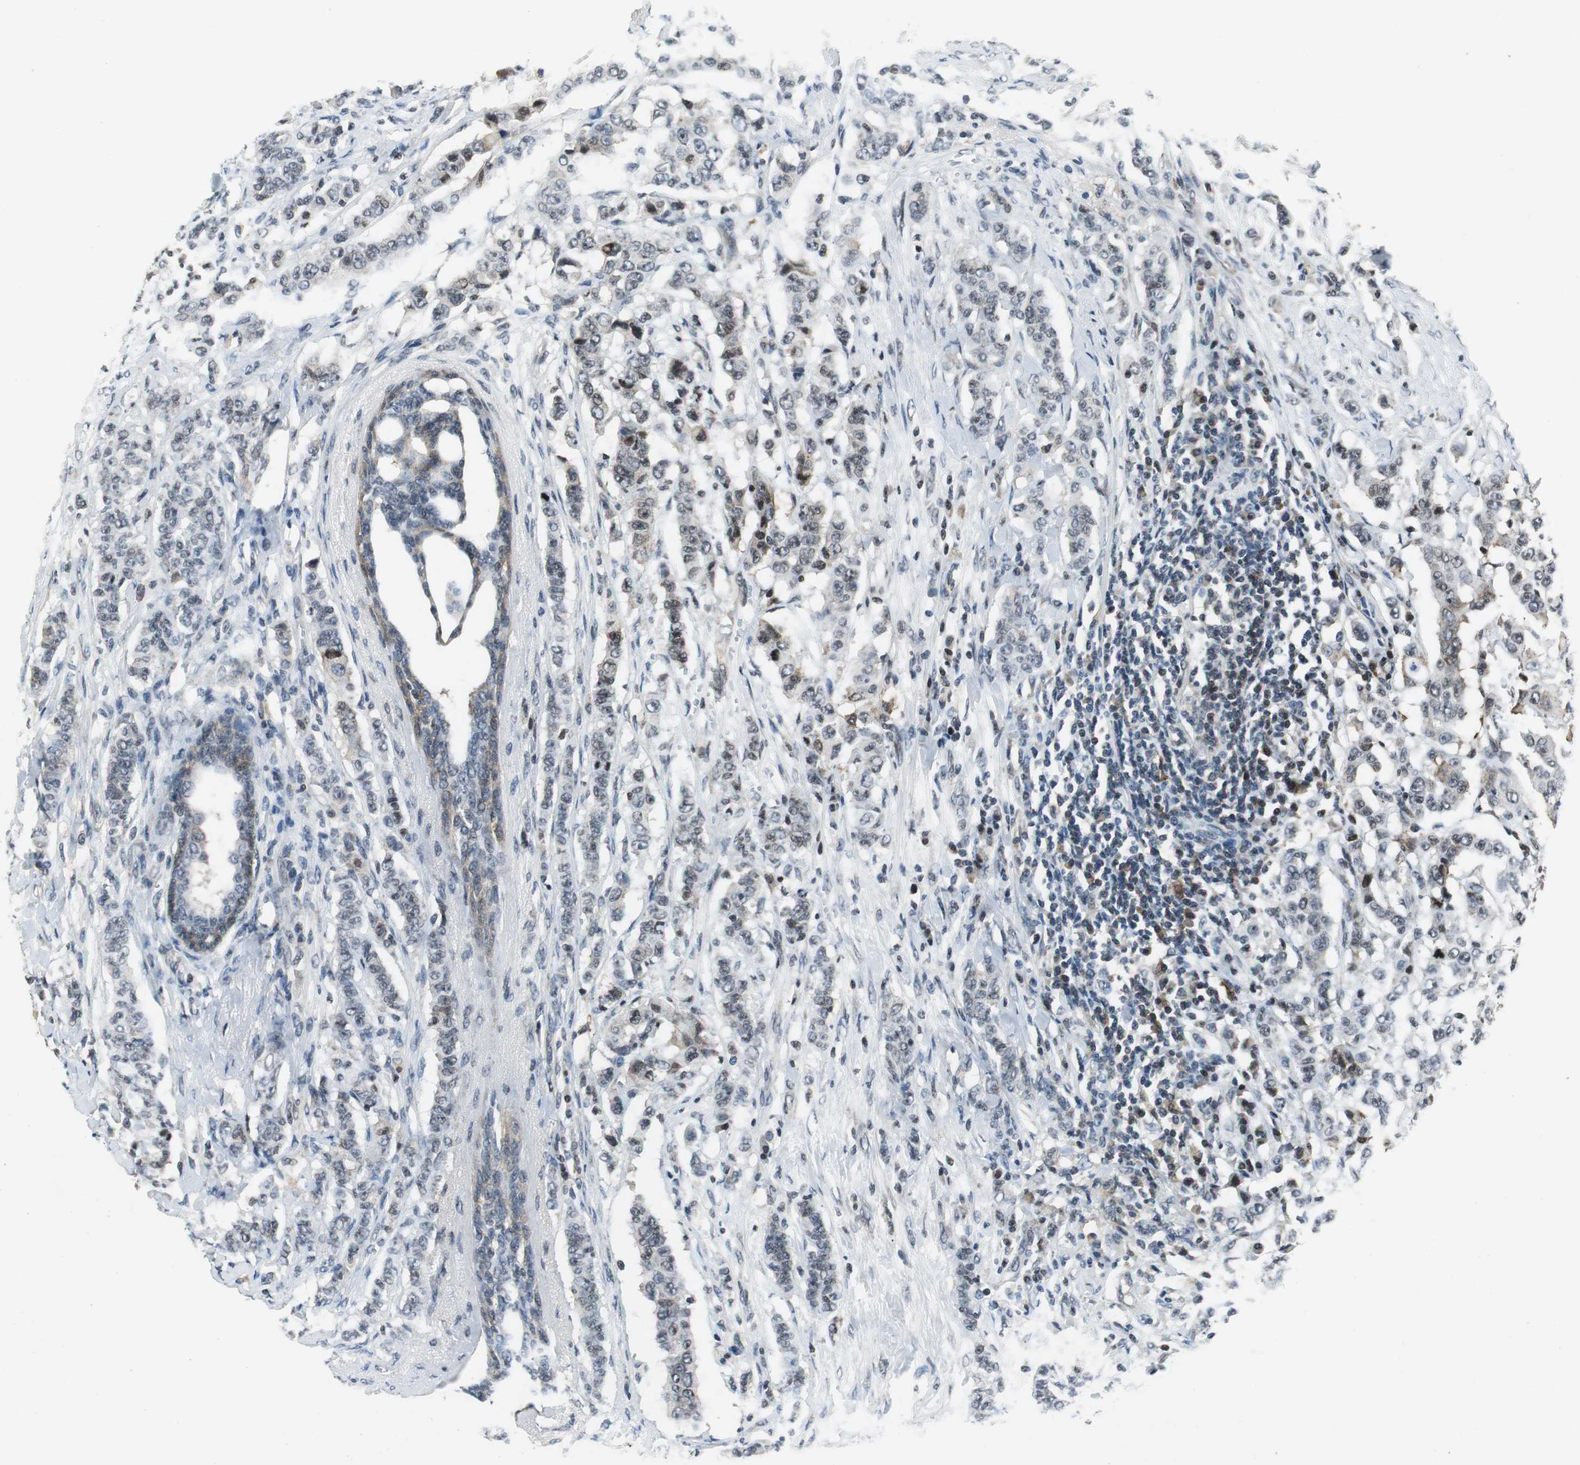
{"staining": {"intensity": "weak", "quantity": "25%-75%", "location": "nuclear"}, "tissue": "breast cancer", "cell_type": "Tumor cells", "image_type": "cancer", "snomed": [{"axis": "morphology", "description": "Duct carcinoma"}, {"axis": "topography", "description": "Breast"}], "caption": "Invasive ductal carcinoma (breast) was stained to show a protein in brown. There is low levels of weak nuclear staining in approximately 25%-75% of tumor cells.", "gene": "ORM1", "patient": {"sex": "female", "age": 40}}